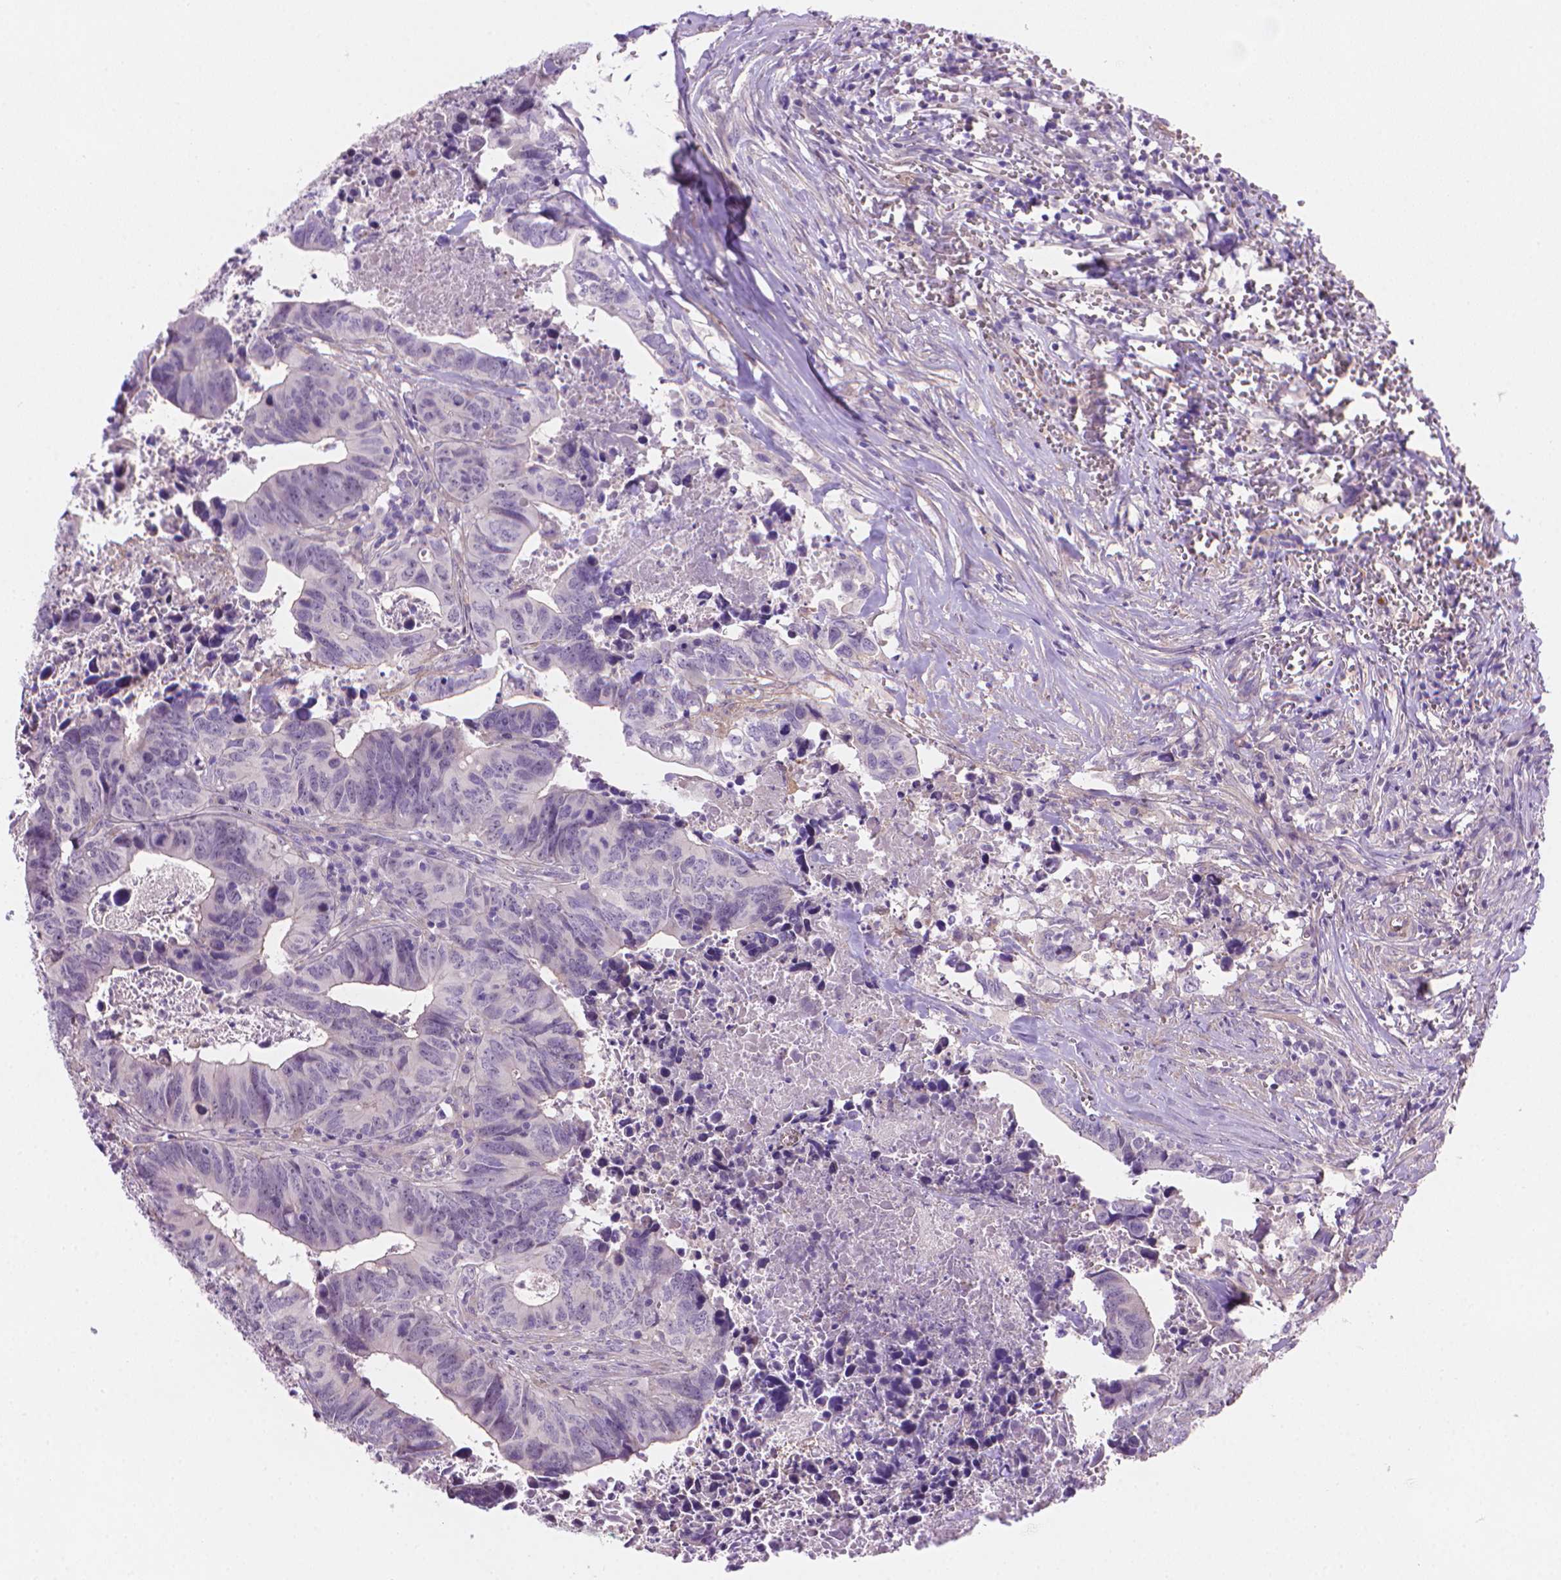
{"staining": {"intensity": "negative", "quantity": "none", "location": "none"}, "tissue": "colorectal cancer", "cell_type": "Tumor cells", "image_type": "cancer", "snomed": [{"axis": "morphology", "description": "Adenocarcinoma, NOS"}, {"axis": "topography", "description": "Colon"}], "caption": "High magnification brightfield microscopy of colorectal cancer (adenocarcinoma) stained with DAB (3,3'-diaminobenzidine) (brown) and counterstained with hematoxylin (blue): tumor cells show no significant expression.", "gene": "AMMECR1", "patient": {"sex": "female", "age": 82}}